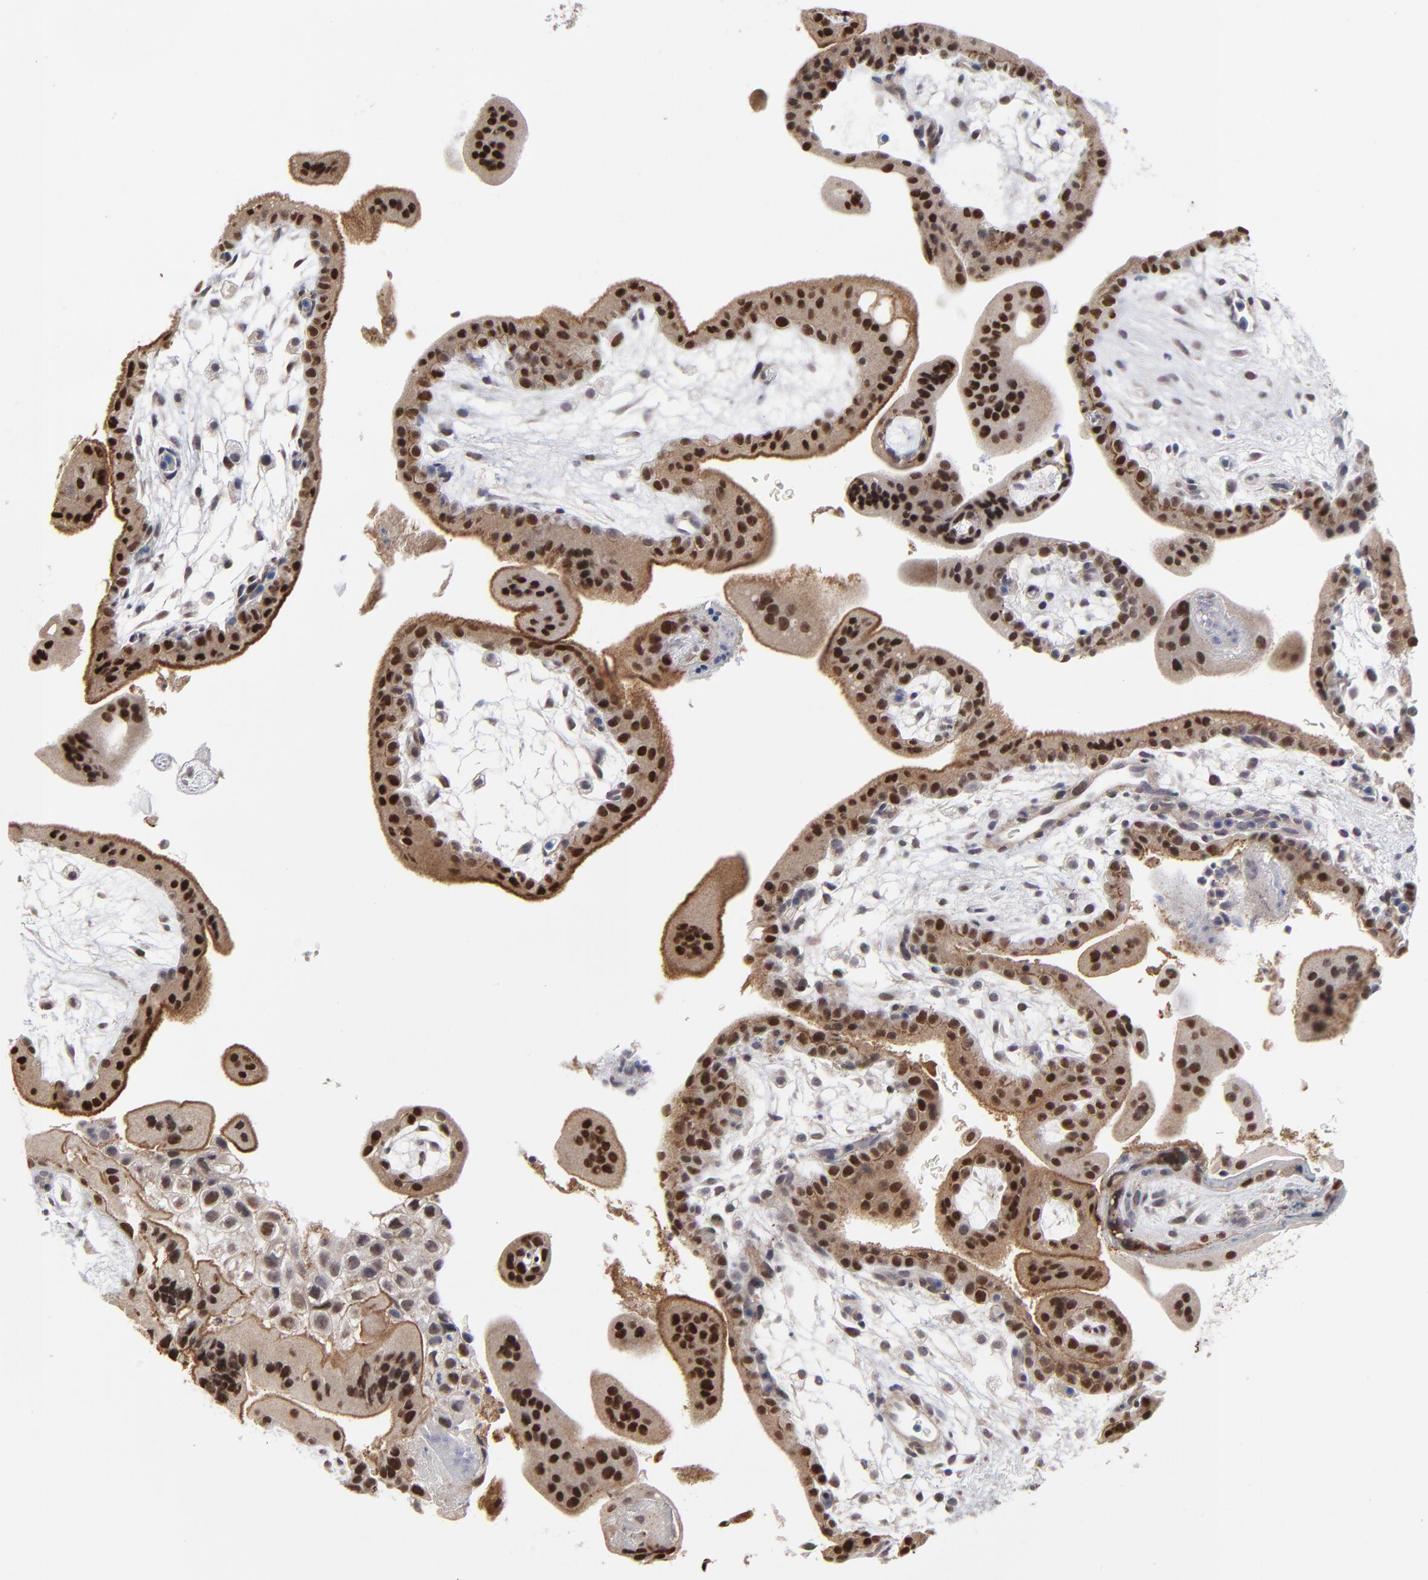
{"staining": {"intensity": "weak", "quantity": ">75%", "location": "cytoplasmic/membranous,nuclear"}, "tissue": "placenta", "cell_type": "Decidual cells", "image_type": "normal", "snomed": [{"axis": "morphology", "description": "Normal tissue, NOS"}, {"axis": "topography", "description": "Placenta"}], "caption": "This micrograph exhibits normal placenta stained with immunohistochemistry (IHC) to label a protein in brown. The cytoplasmic/membranous,nuclear of decidual cells show weak positivity for the protein. Nuclei are counter-stained blue.", "gene": "MAGEA10", "patient": {"sex": "female", "age": 35}}